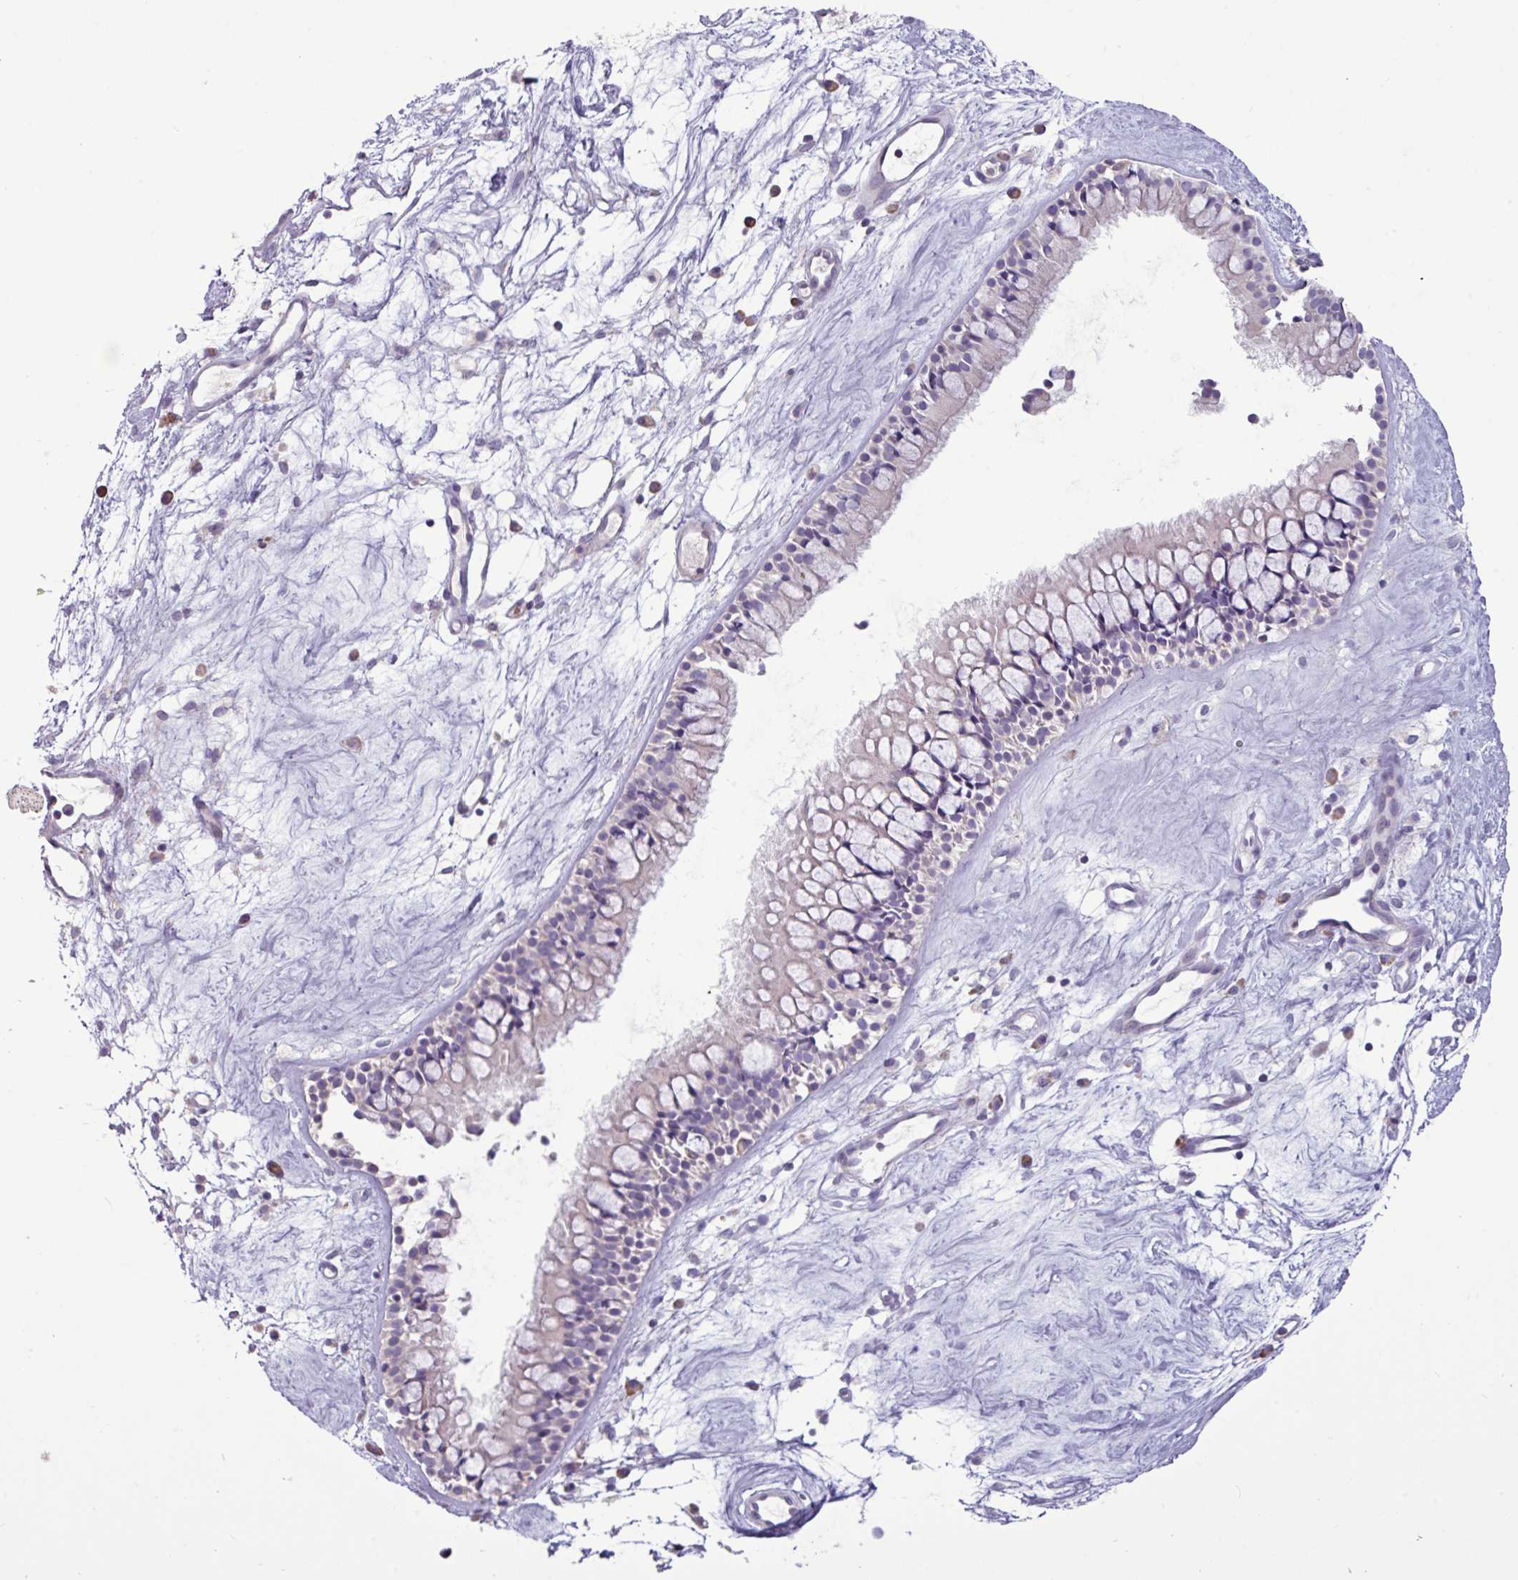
{"staining": {"intensity": "weak", "quantity": "25%-75%", "location": "cytoplasmic/membranous"}, "tissue": "nasopharynx", "cell_type": "Respiratory epithelial cells", "image_type": "normal", "snomed": [{"axis": "morphology", "description": "Normal tissue, NOS"}, {"axis": "topography", "description": "Nasopharynx"}], "caption": "Immunohistochemical staining of normal nasopharynx demonstrates weak cytoplasmic/membranous protein staining in about 25%-75% of respiratory epithelial cells.", "gene": "SEC61G", "patient": {"sex": "male", "age": 63}}